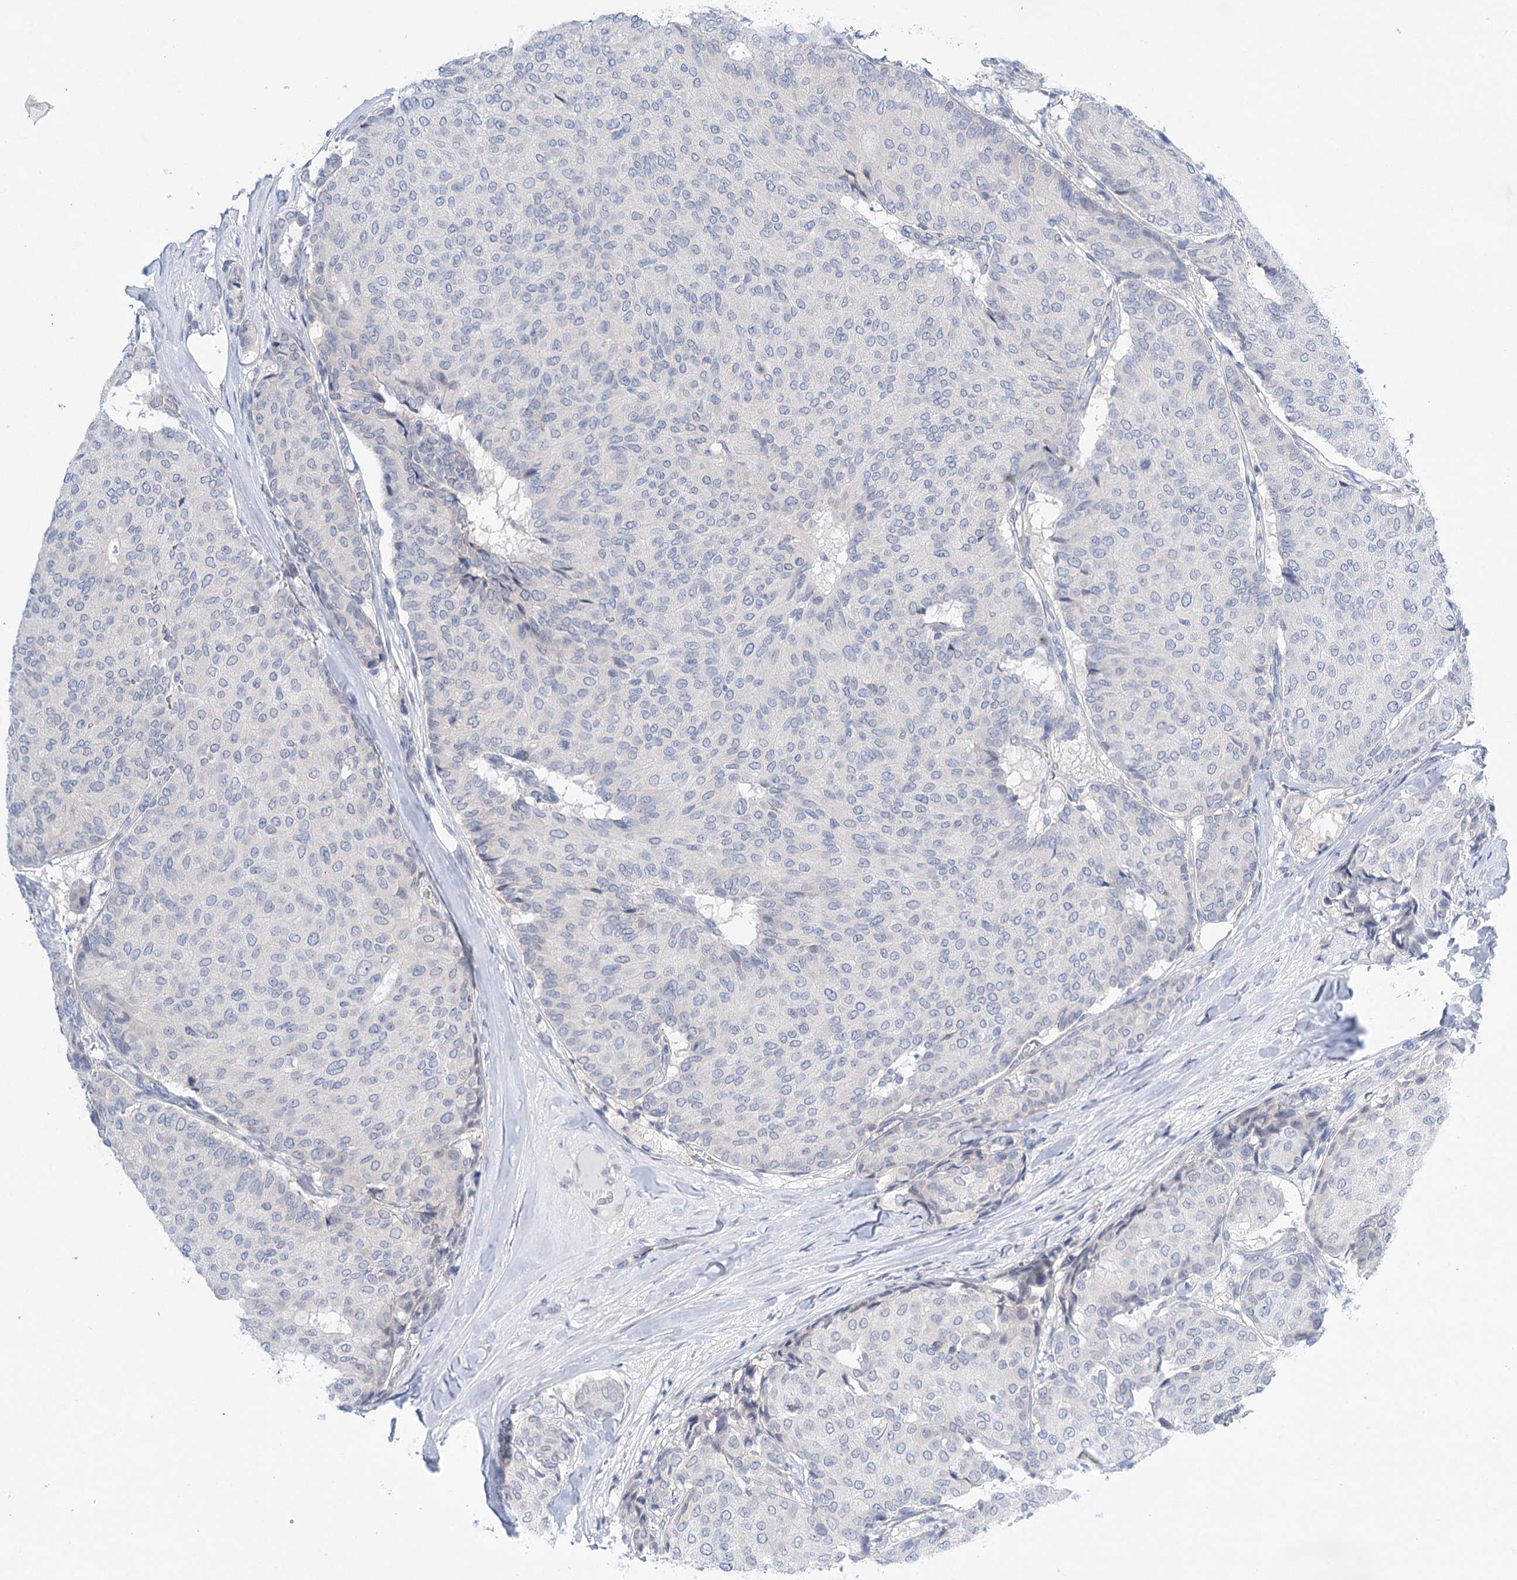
{"staining": {"intensity": "negative", "quantity": "none", "location": "none"}, "tissue": "breast cancer", "cell_type": "Tumor cells", "image_type": "cancer", "snomed": [{"axis": "morphology", "description": "Duct carcinoma"}, {"axis": "topography", "description": "Breast"}], "caption": "High magnification brightfield microscopy of breast invasive ductal carcinoma stained with DAB (3,3'-diaminobenzidine) (brown) and counterstained with hematoxylin (blue): tumor cells show no significant expression. (Brightfield microscopy of DAB (3,3'-diaminobenzidine) IHC at high magnification).", "gene": "LALBA", "patient": {"sex": "female", "age": 75}}